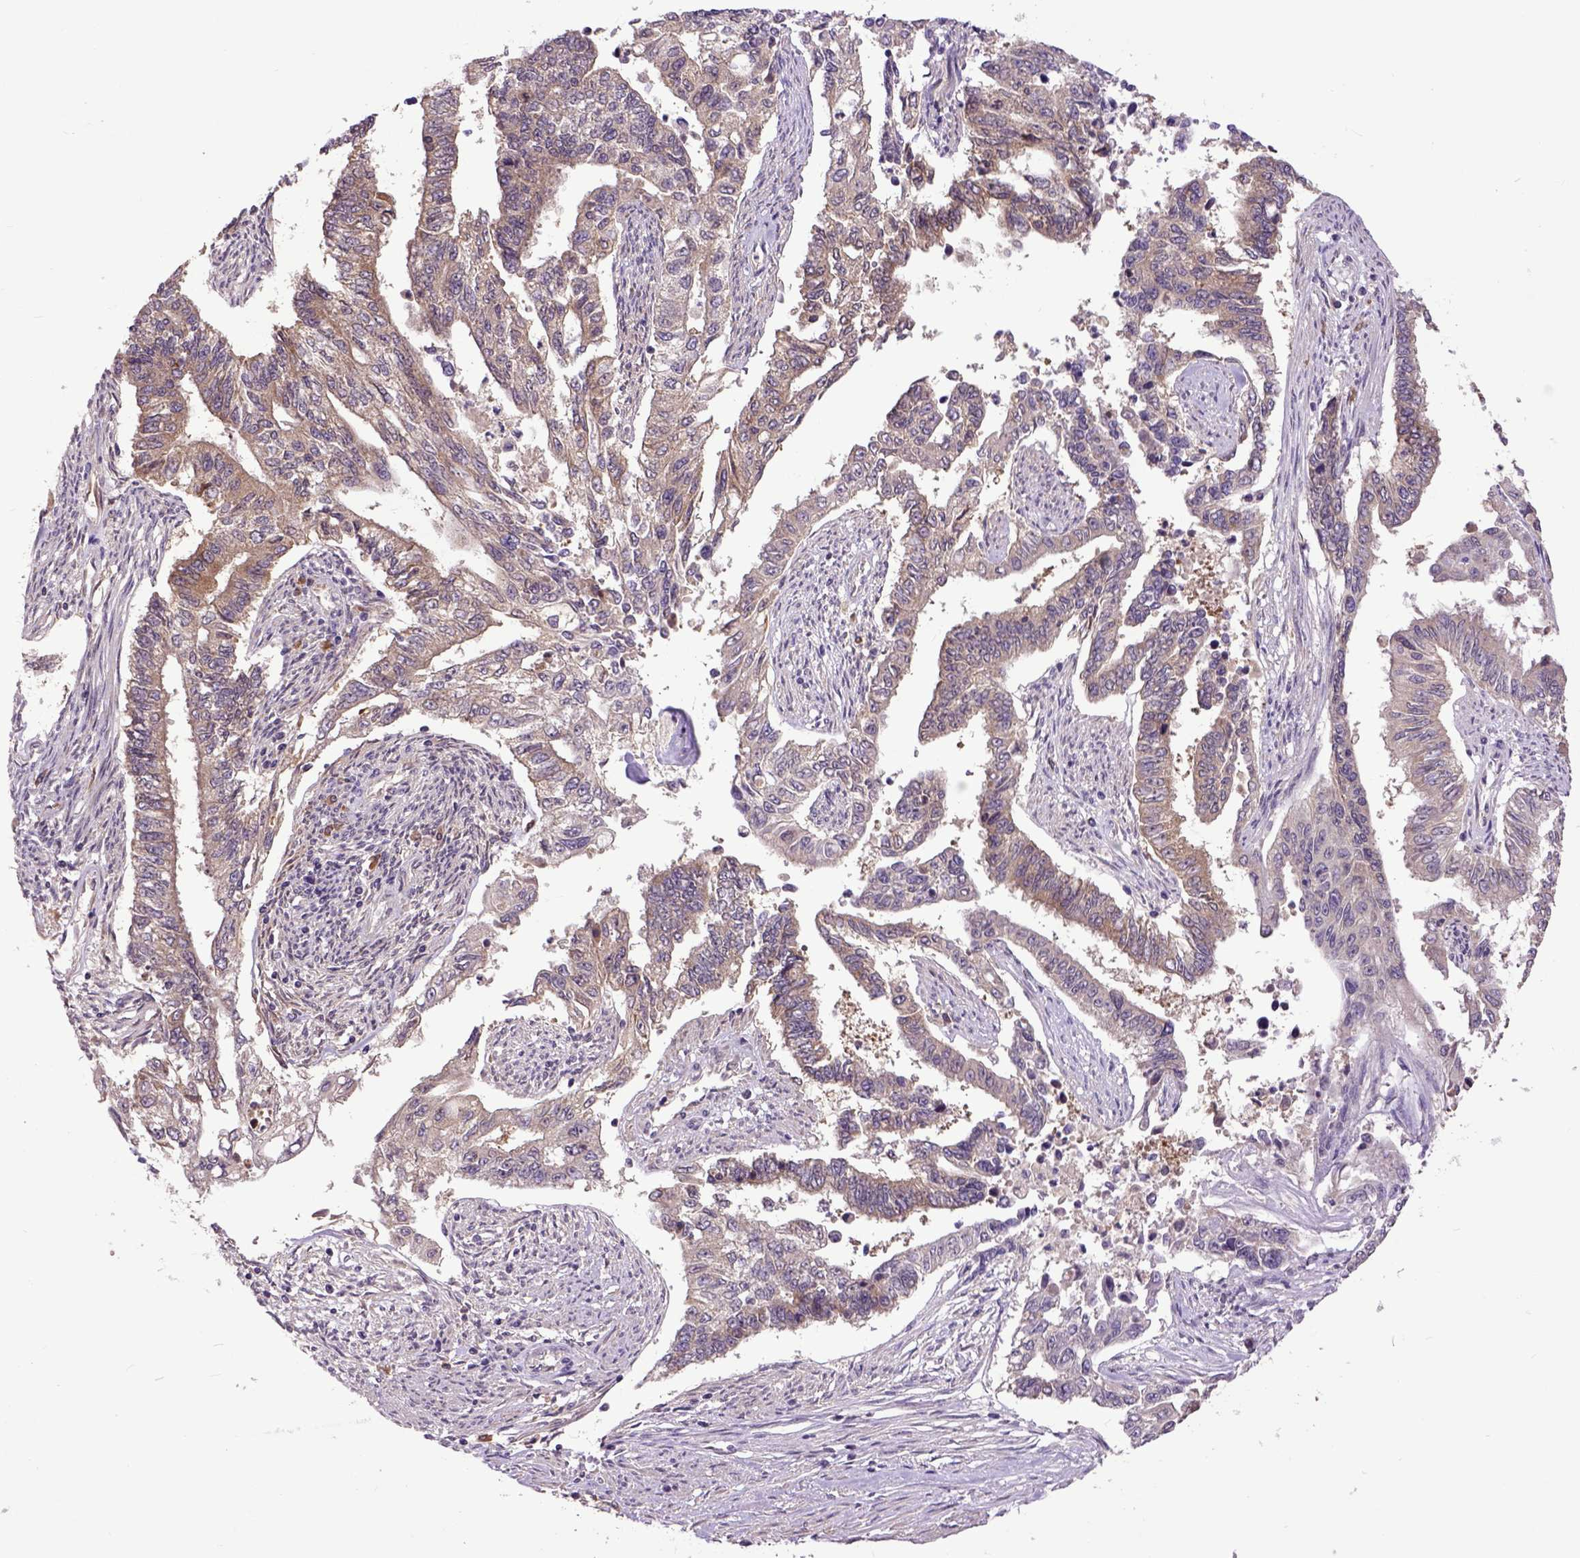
{"staining": {"intensity": "moderate", "quantity": "25%-75%", "location": "cytoplasmic/membranous"}, "tissue": "endometrial cancer", "cell_type": "Tumor cells", "image_type": "cancer", "snomed": [{"axis": "morphology", "description": "Adenocarcinoma, NOS"}, {"axis": "topography", "description": "Uterus"}], "caption": "Tumor cells display medium levels of moderate cytoplasmic/membranous staining in about 25%-75% of cells in human endometrial cancer (adenocarcinoma). The protein is stained brown, and the nuclei are stained in blue (DAB IHC with brightfield microscopy, high magnification).", "gene": "ARL1", "patient": {"sex": "female", "age": 59}}